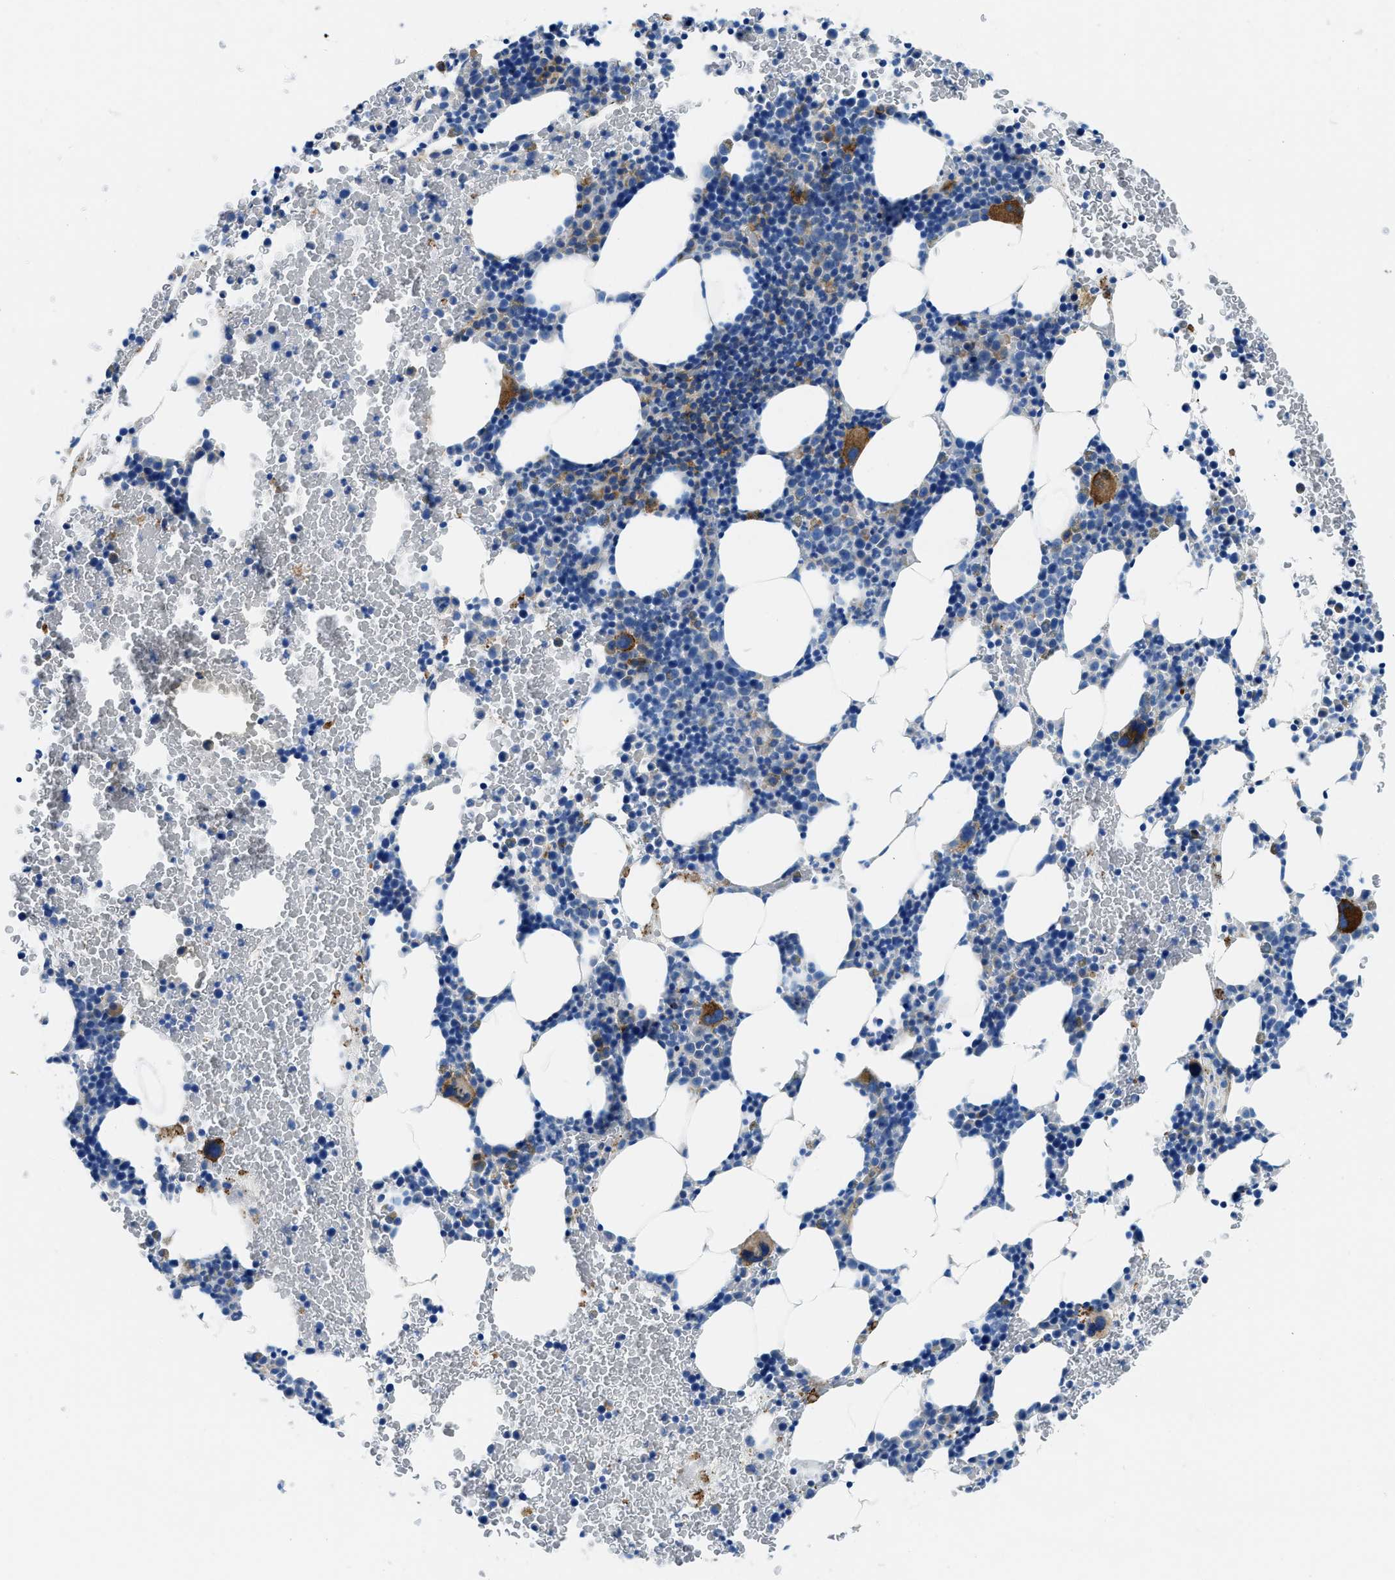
{"staining": {"intensity": "moderate", "quantity": "<25%", "location": "cytoplasmic/membranous"}, "tissue": "bone marrow", "cell_type": "Hematopoietic cells", "image_type": "normal", "snomed": [{"axis": "morphology", "description": "Normal tissue, NOS"}, {"axis": "morphology", "description": "Inflammation, NOS"}, {"axis": "topography", "description": "Bone marrow"}], "caption": "Approximately <25% of hematopoietic cells in normal human bone marrow exhibit moderate cytoplasmic/membranous protein expression as visualized by brown immunohistochemical staining.", "gene": "CUTA", "patient": {"sex": "female", "age": 70}}